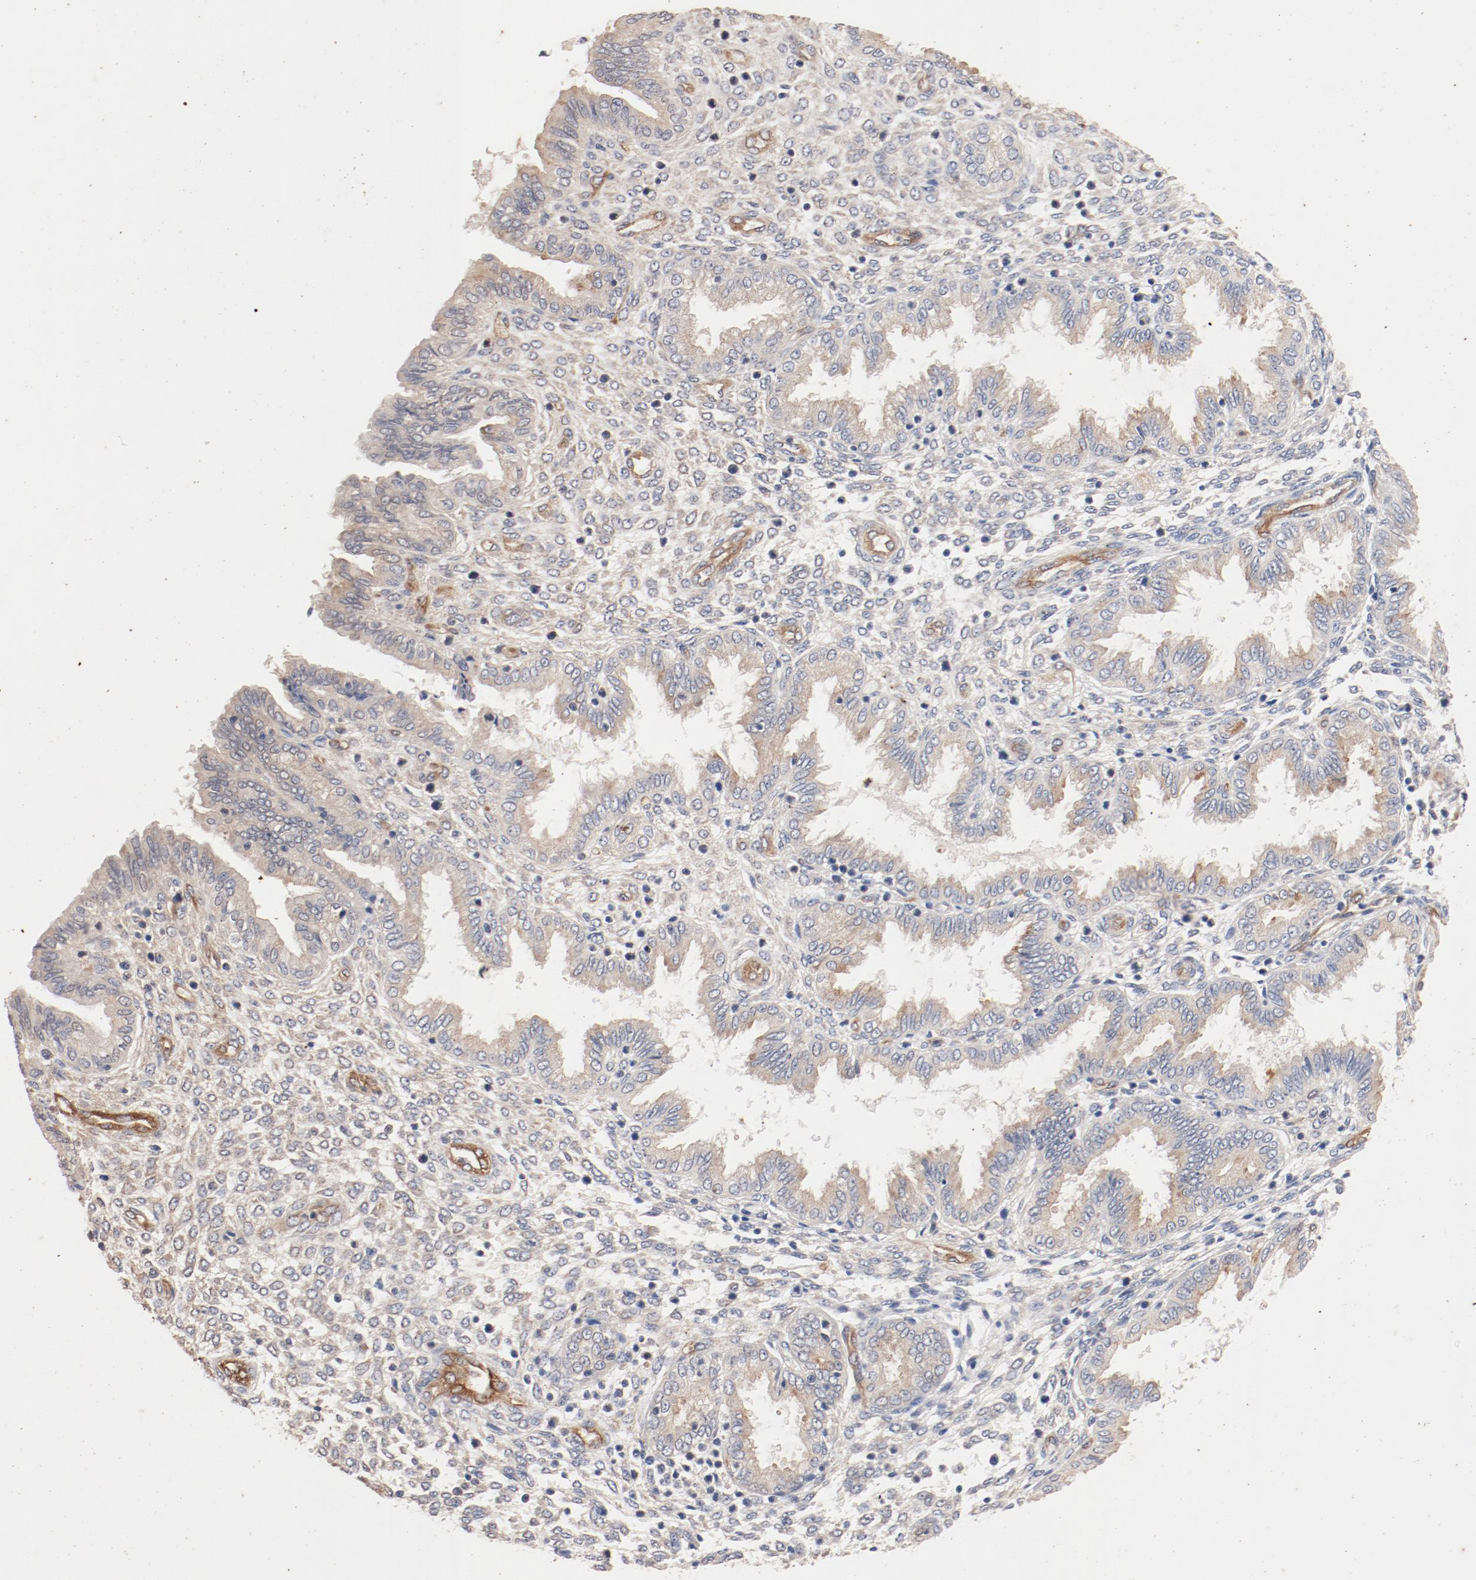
{"staining": {"intensity": "weak", "quantity": "25%-75%", "location": "cytoplasmic/membranous"}, "tissue": "endometrium", "cell_type": "Cells in endometrial stroma", "image_type": "normal", "snomed": [{"axis": "morphology", "description": "Normal tissue, NOS"}, {"axis": "topography", "description": "Endometrium"}], "caption": "Immunohistochemical staining of unremarkable human endometrium reveals 25%-75% levels of weak cytoplasmic/membranous protein staining in approximately 25%-75% of cells in endometrial stroma. (DAB IHC, brown staining for protein, blue staining for nuclei).", "gene": "UBE2J1", "patient": {"sex": "female", "age": 33}}